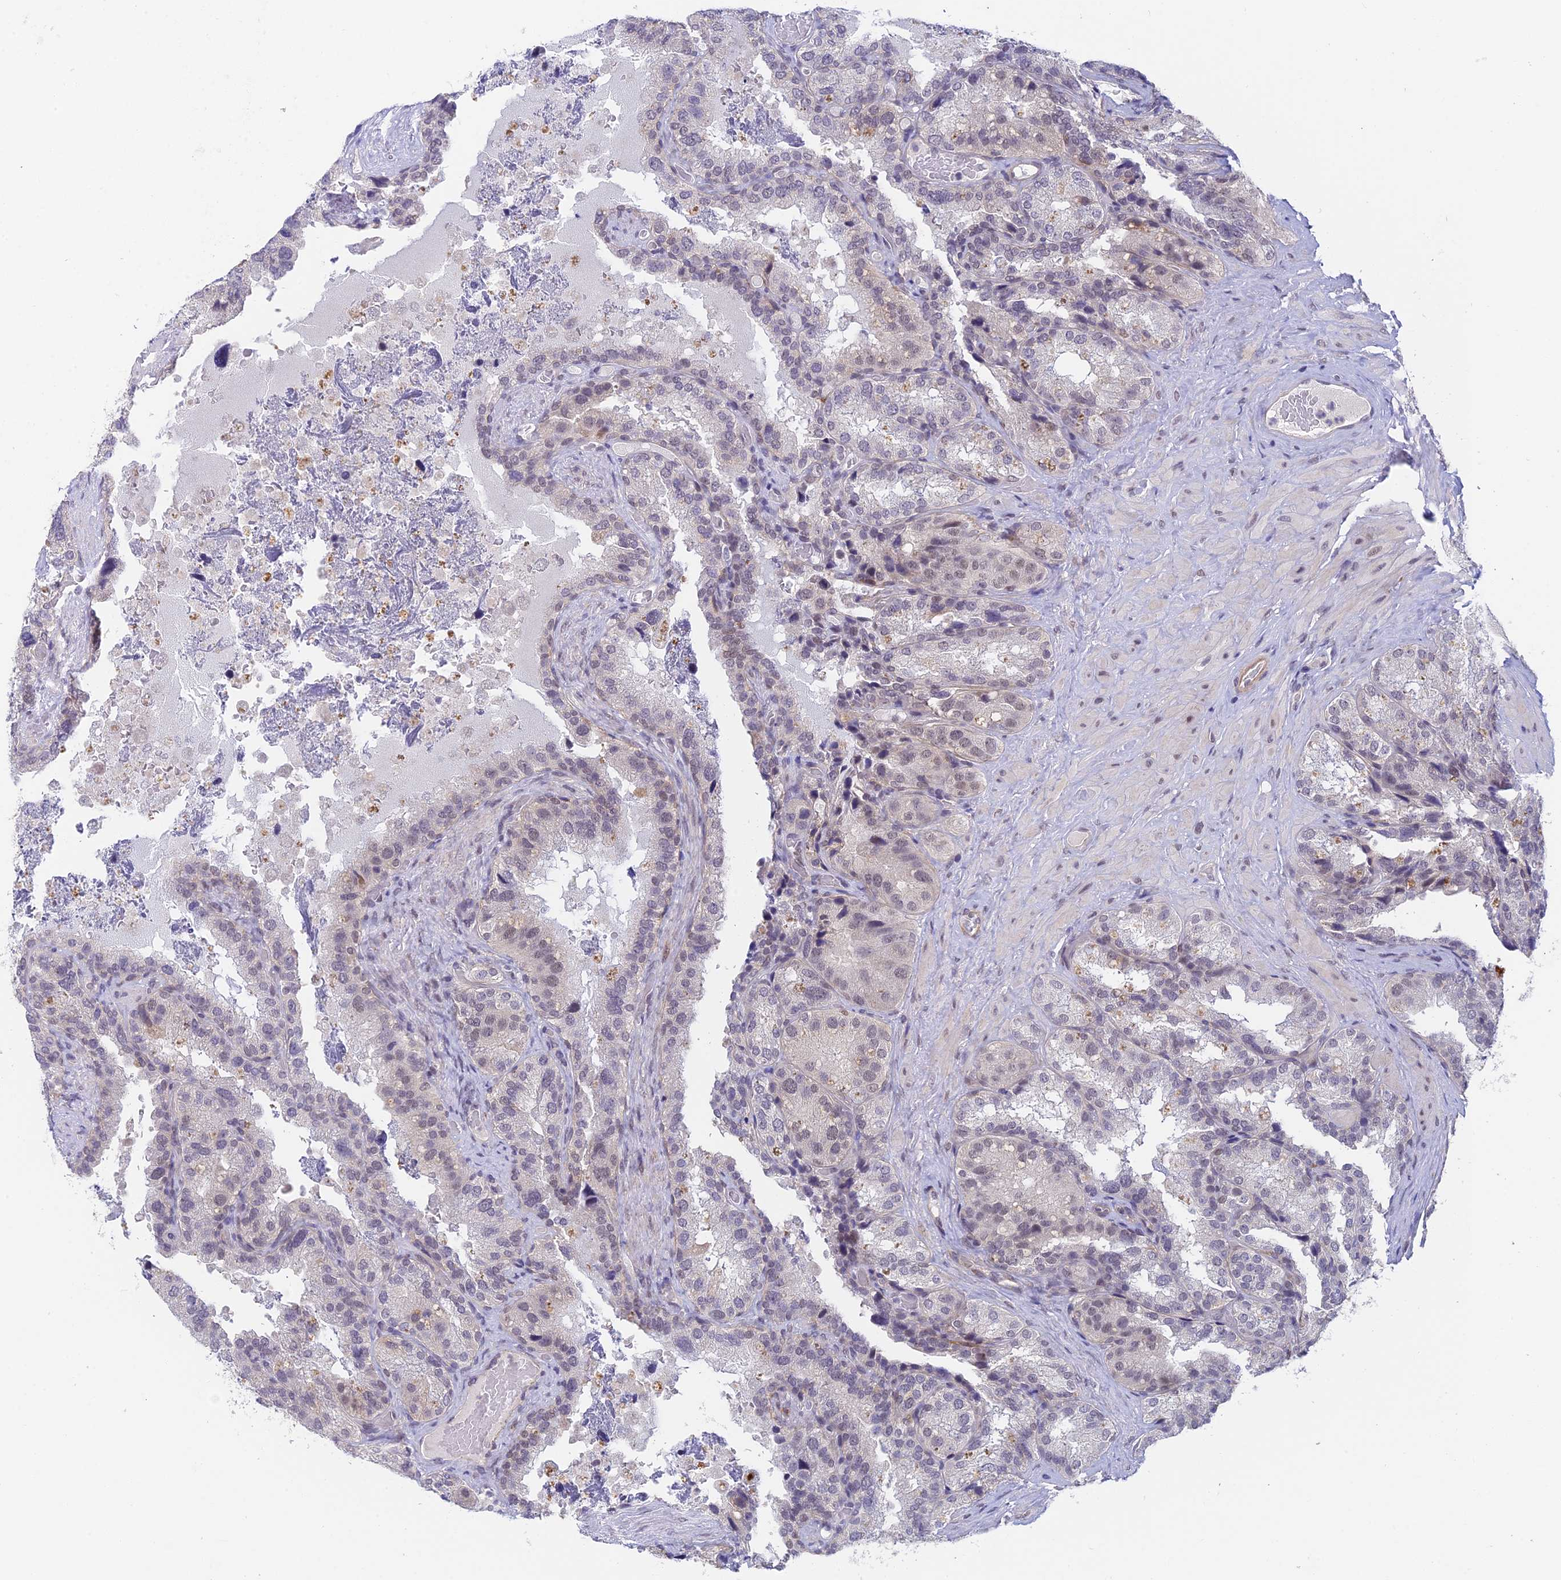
{"staining": {"intensity": "weak", "quantity": "<25%", "location": "nuclear"}, "tissue": "seminal vesicle", "cell_type": "Glandular cells", "image_type": "normal", "snomed": [{"axis": "morphology", "description": "Normal tissue, NOS"}, {"axis": "topography", "description": "Seminal veicle"}], "caption": "IHC of benign seminal vesicle reveals no expression in glandular cells. (Immunohistochemistry (ihc), brightfield microscopy, high magnification).", "gene": "NSMCE1", "patient": {"sex": "male", "age": 58}}